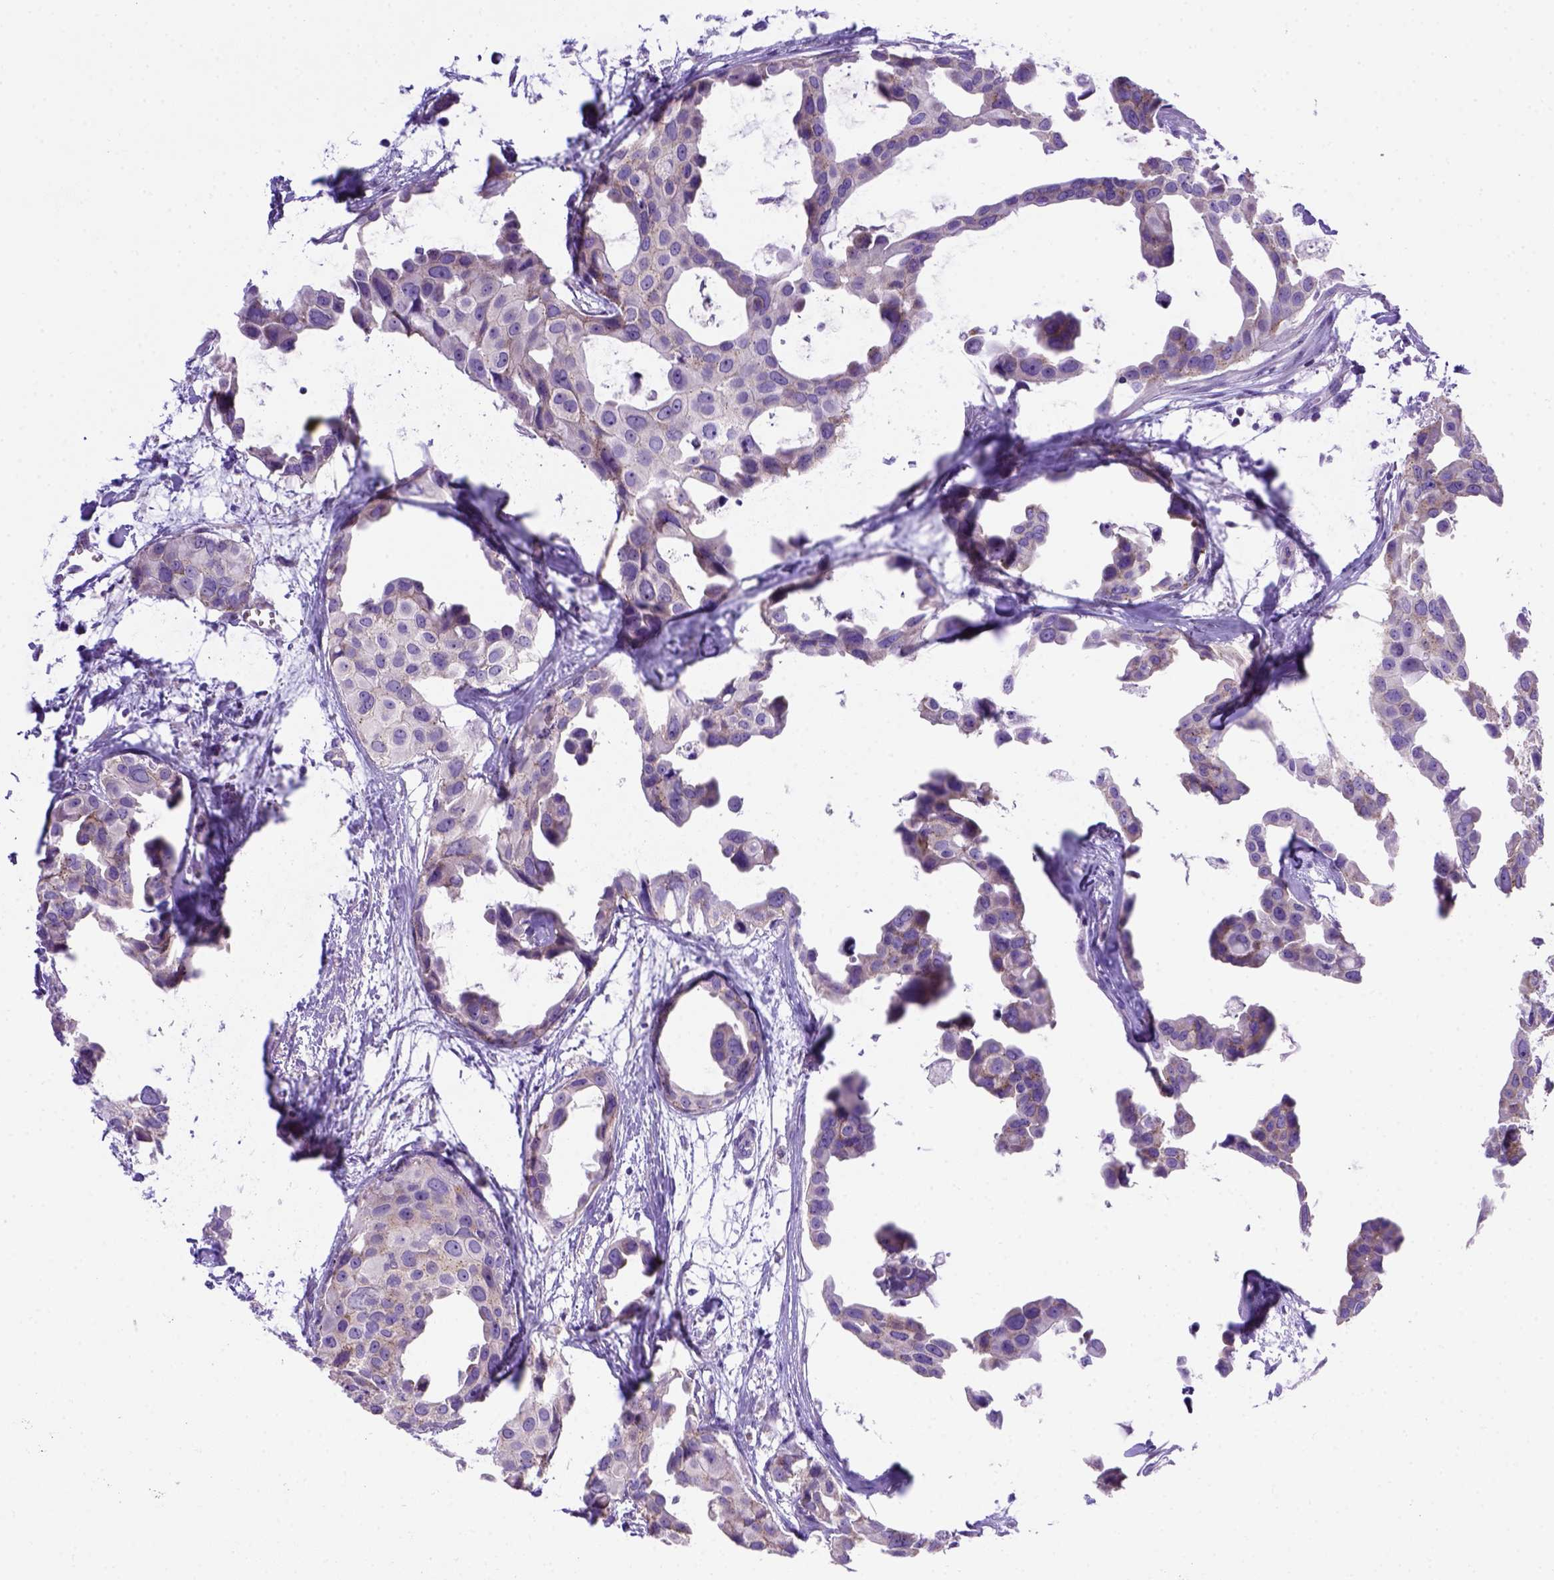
{"staining": {"intensity": "weak", "quantity": ">75%", "location": "cytoplasmic/membranous"}, "tissue": "breast cancer", "cell_type": "Tumor cells", "image_type": "cancer", "snomed": [{"axis": "morphology", "description": "Duct carcinoma"}, {"axis": "topography", "description": "Breast"}], "caption": "Weak cytoplasmic/membranous protein expression is identified in approximately >75% of tumor cells in infiltrating ductal carcinoma (breast). (DAB (3,3'-diaminobenzidine) IHC with brightfield microscopy, high magnification).", "gene": "FOXI1", "patient": {"sex": "female", "age": 38}}